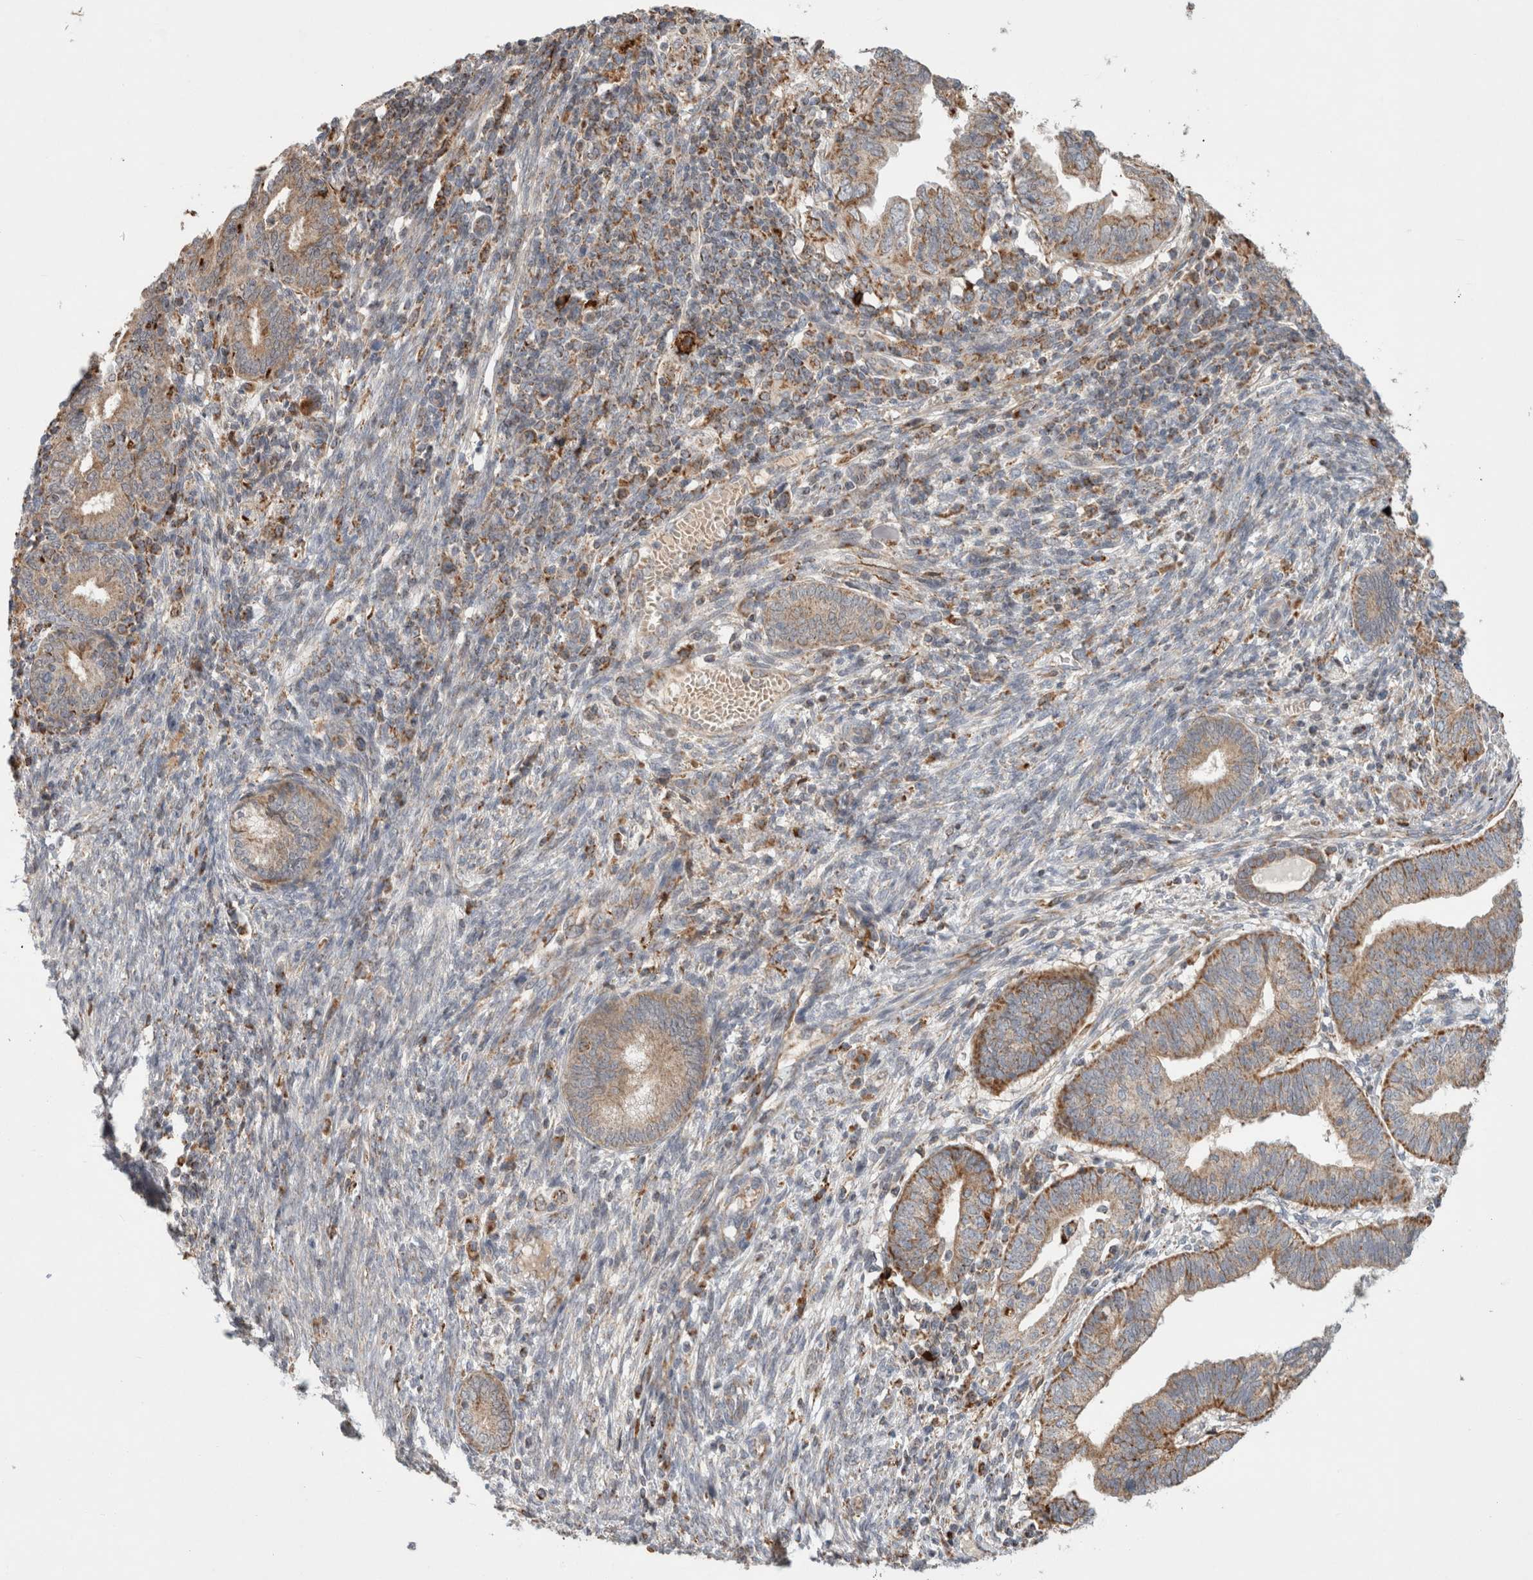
{"staining": {"intensity": "moderate", "quantity": ">75%", "location": "cytoplasmic/membranous"}, "tissue": "endometrial cancer", "cell_type": "Tumor cells", "image_type": "cancer", "snomed": [{"axis": "morphology", "description": "Adenocarcinoma, NOS"}, {"axis": "topography", "description": "Uterus"}], "caption": "An IHC image of neoplastic tissue is shown. Protein staining in brown highlights moderate cytoplasmic/membranous positivity in endometrial cancer (adenocarcinoma) within tumor cells. The protein is stained brown, and the nuclei are stained in blue (DAB (3,3'-diaminobenzidine) IHC with brightfield microscopy, high magnification).", "gene": "HROB", "patient": {"sex": "female", "age": 77}}